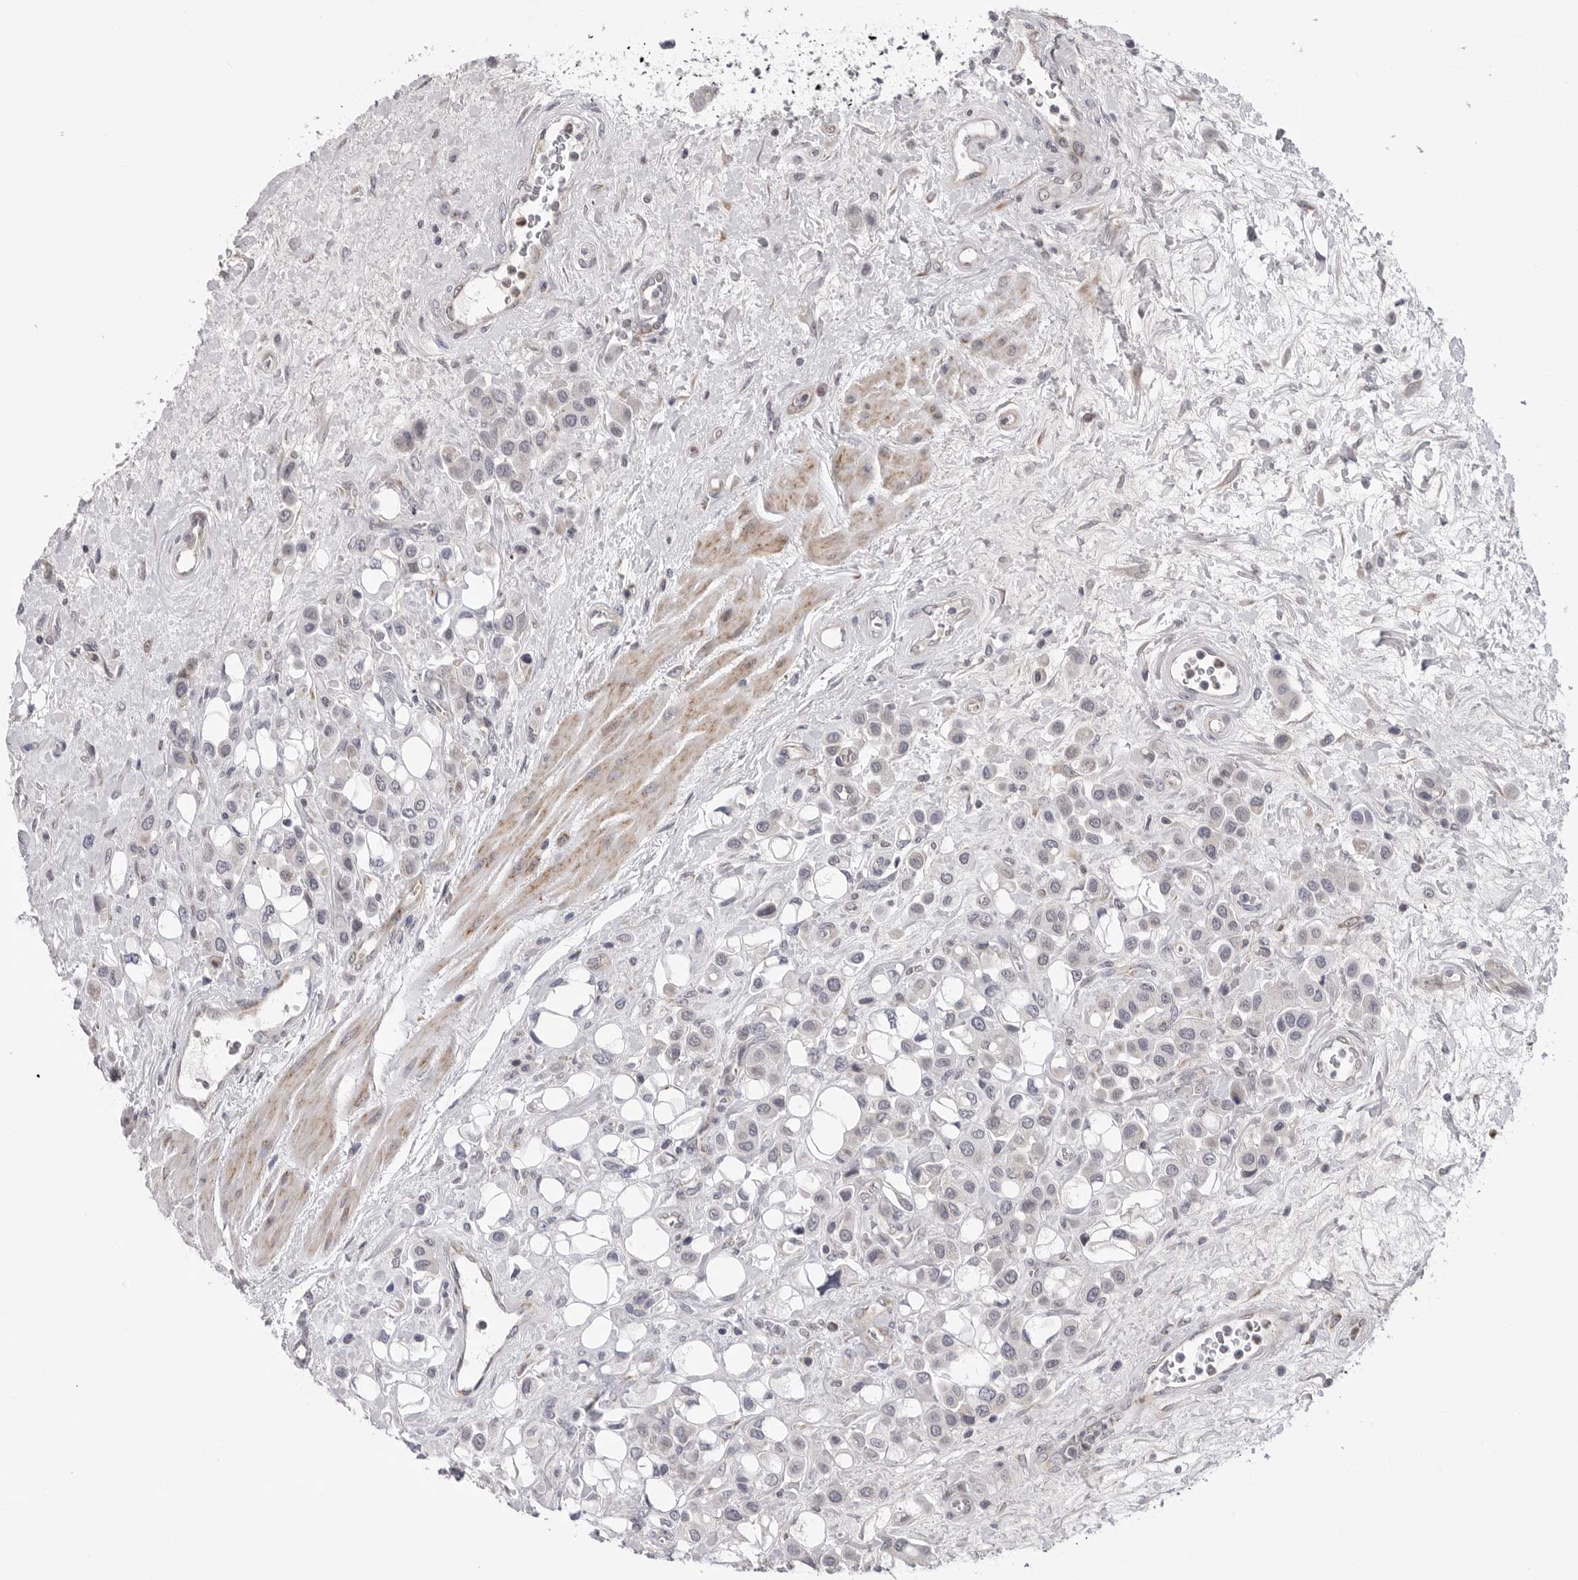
{"staining": {"intensity": "weak", "quantity": "<25%", "location": "cytoplasmic/membranous"}, "tissue": "urothelial cancer", "cell_type": "Tumor cells", "image_type": "cancer", "snomed": [{"axis": "morphology", "description": "Urothelial carcinoma, High grade"}, {"axis": "topography", "description": "Urinary bladder"}], "caption": "The micrograph shows no staining of tumor cells in urothelial cancer. Brightfield microscopy of immunohistochemistry stained with DAB (3,3'-diaminobenzidine) (brown) and hematoxylin (blue), captured at high magnification.", "gene": "CDK20", "patient": {"sex": "male", "age": 50}}